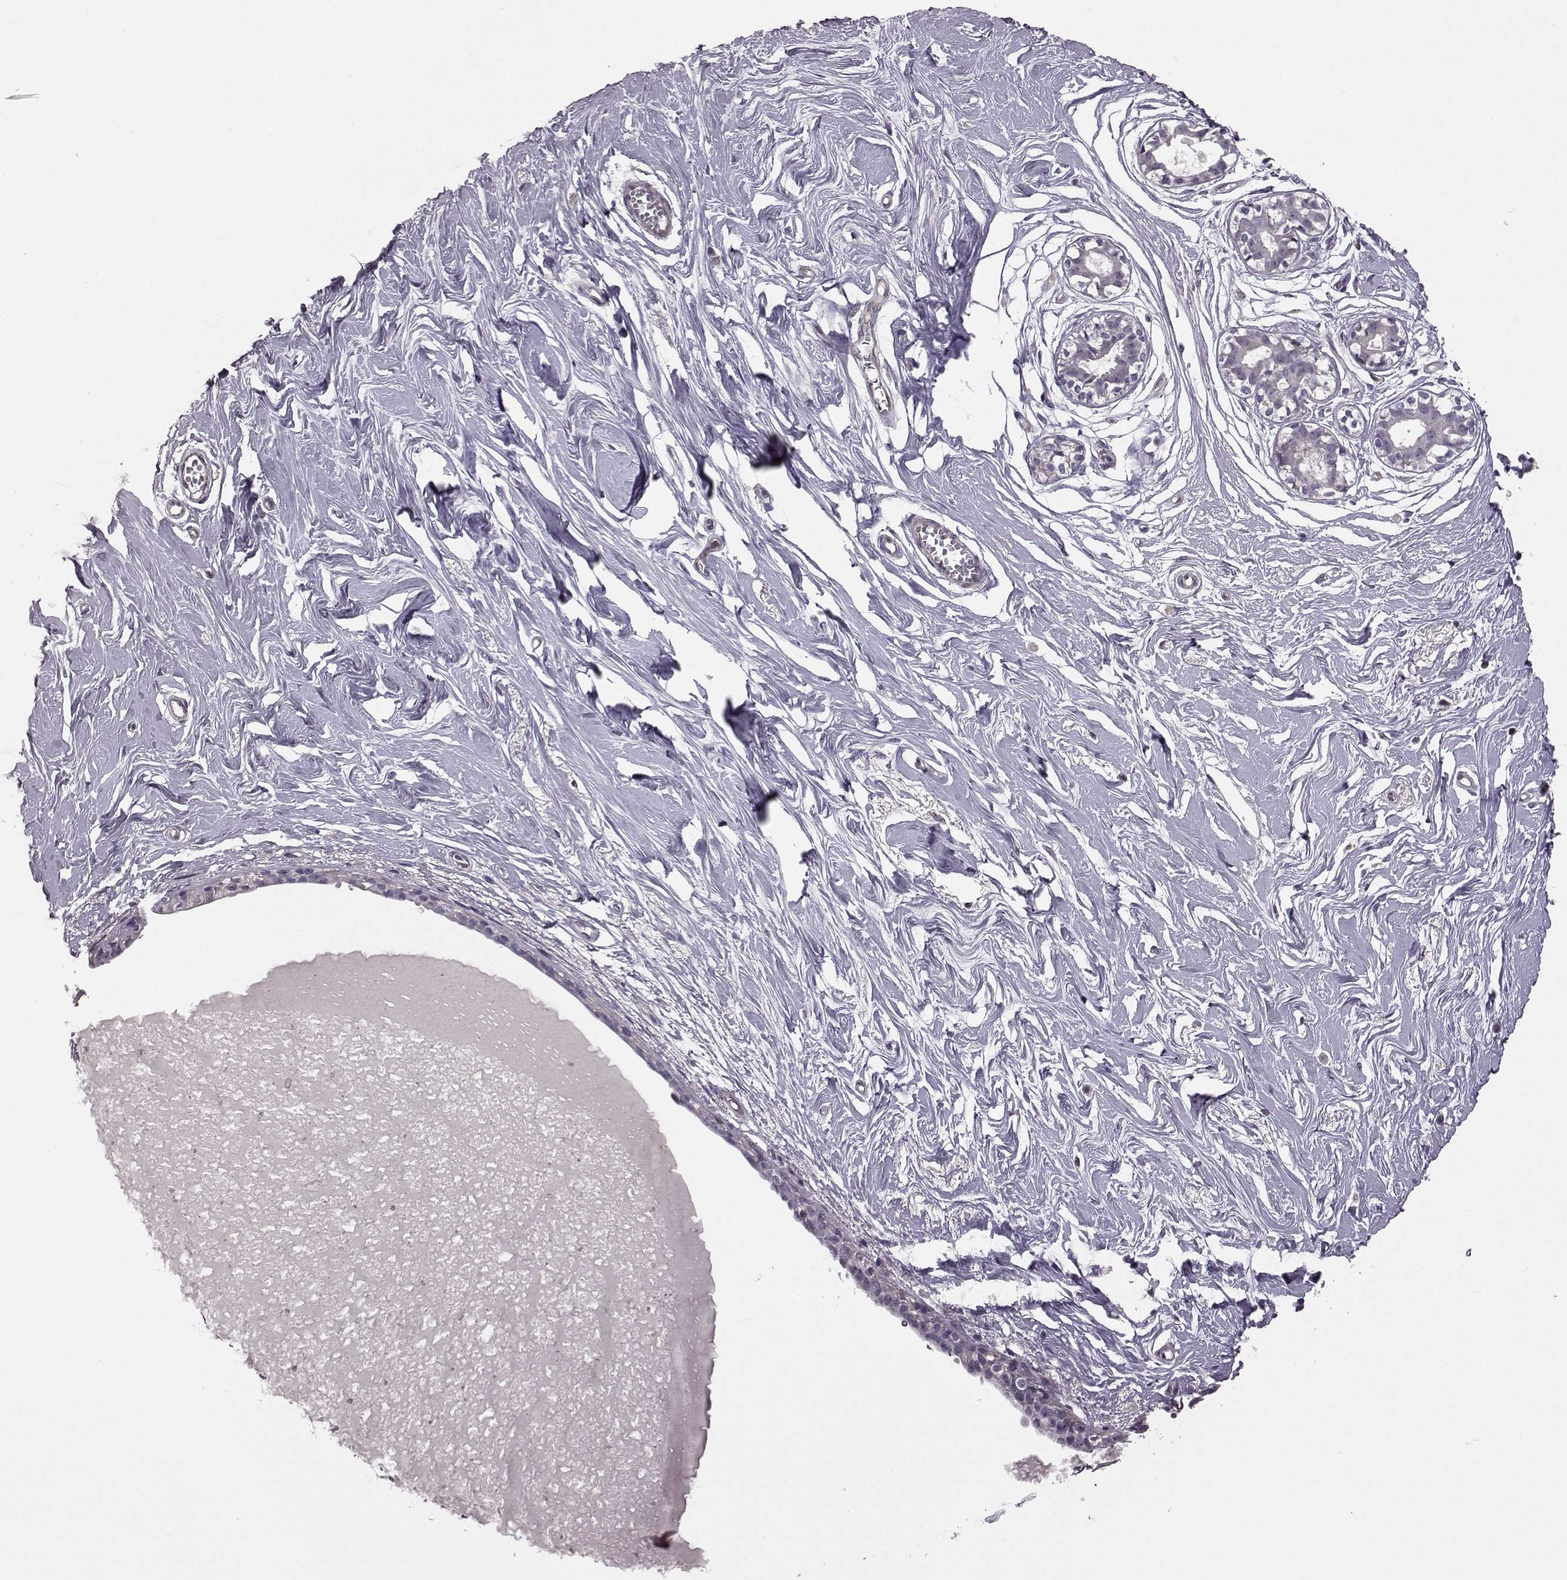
{"staining": {"intensity": "negative", "quantity": "none", "location": "none"}, "tissue": "breast", "cell_type": "Adipocytes", "image_type": "normal", "snomed": [{"axis": "morphology", "description": "Normal tissue, NOS"}, {"axis": "topography", "description": "Breast"}], "caption": "Photomicrograph shows no significant protein staining in adipocytes of benign breast. (Stains: DAB (3,3'-diaminobenzidine) immunohistochemistry (IHC) with hematoxylin counter stain, Microscopy: brightfield microscopy at high magnification).", "gene": "CDC42SE1", "patient": {"sex": "female", "age": 49}}